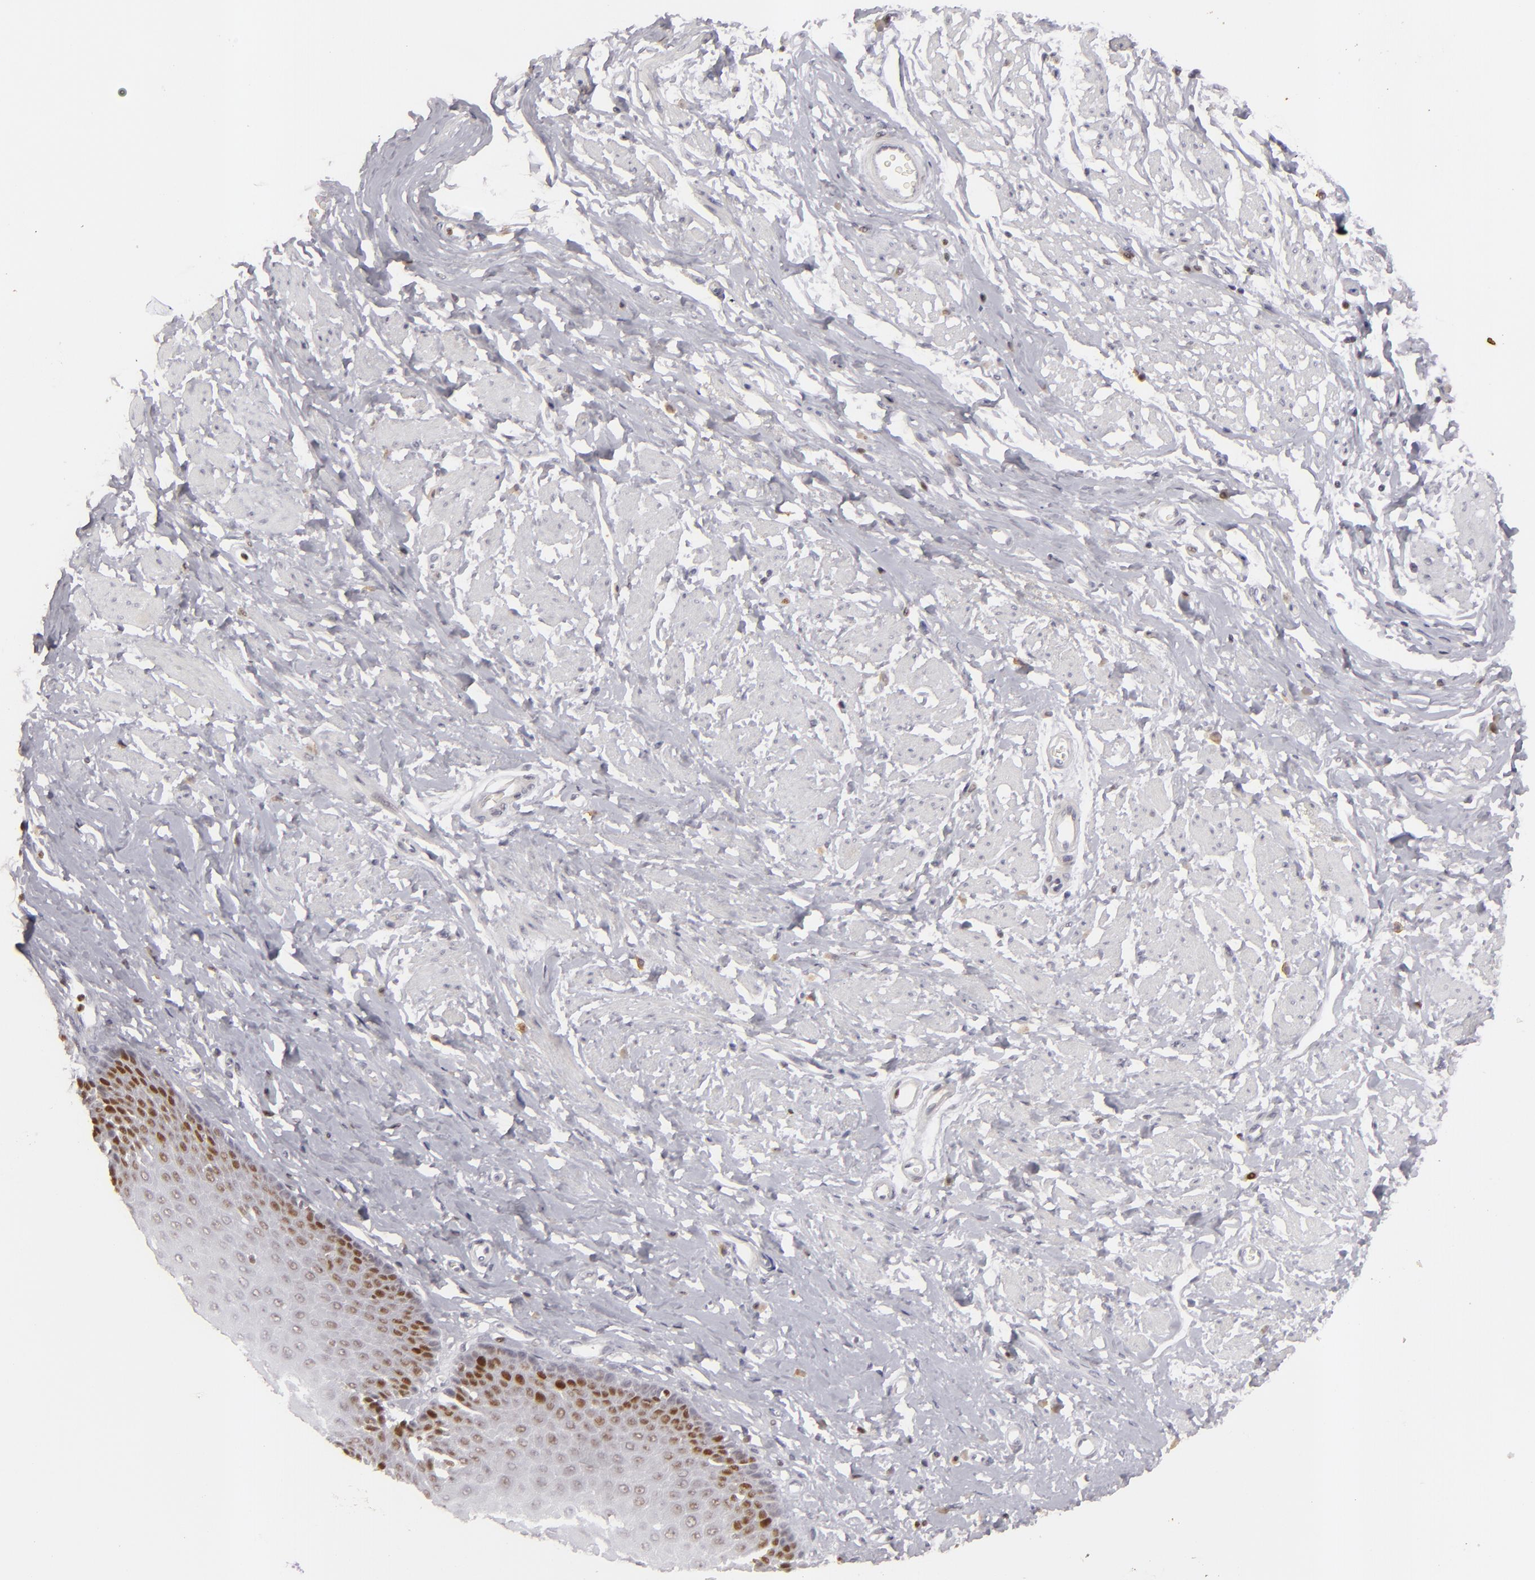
{"staining": {"intensity": "strong", "quantity": "25%-75%", "location": "nuclear"}, "tissue": "esophagus", "cell_type": "Squamous epithelial cells", "image_type": "normal", "snomed": [{"axis": "morphology", "description": "Normal tissue, NOS"}, {"axis": "topography", "description": "Esophagus"}], "caption": "Immunohistochemical staining of unremarkable human esophagus shows high levels of strong nuclear staining in approximately 25%-75% of squamous epithelial cells. The protein of interest is stained brown, and the nuclei are stained in blue (DAB (3,3'-diaminobenzidine) IHC with brightfield microscopy, high magnification).", "gene": "FEN1", "patient": {"sex": "male", "age": 70}}